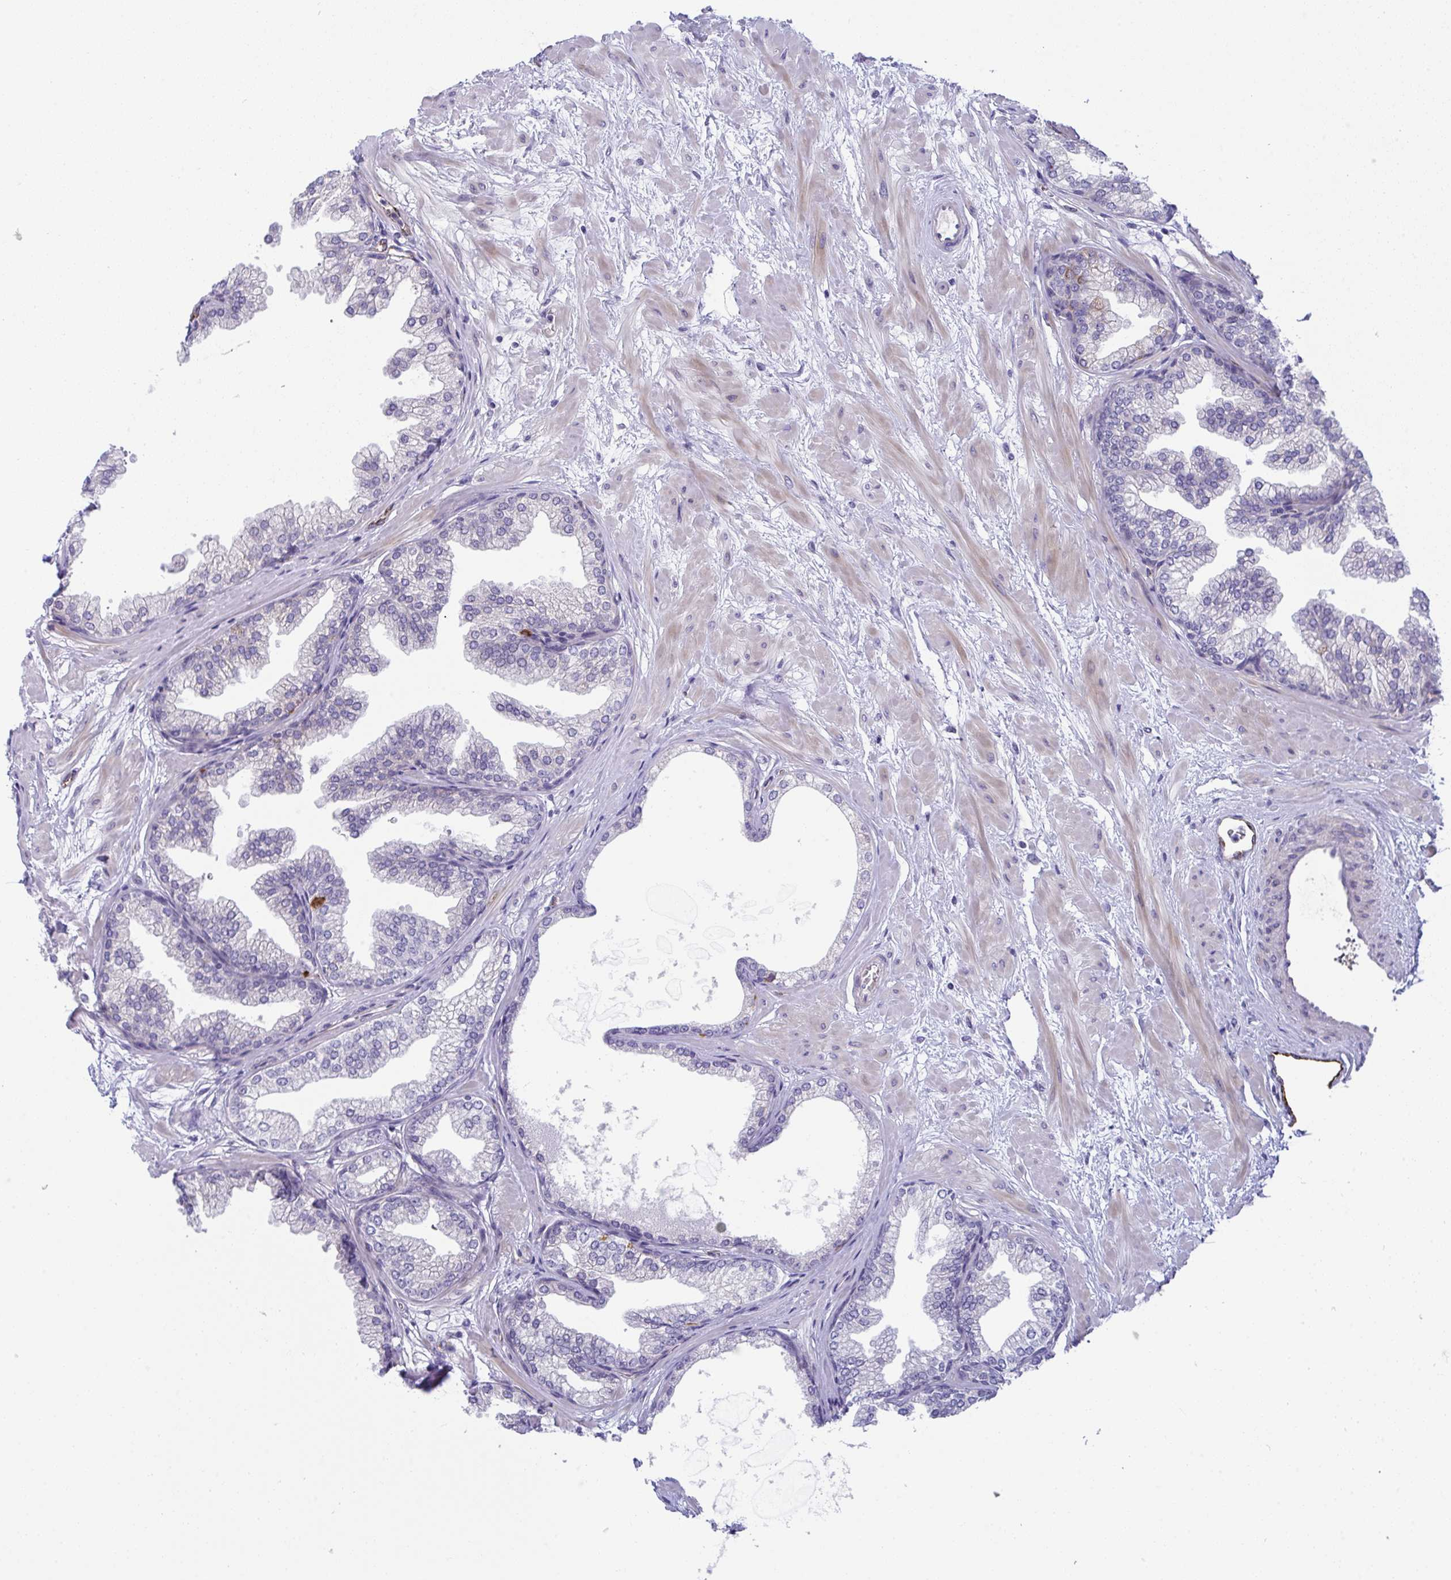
{"staining": {"intensity": "negative", "quantity": "none", "location": "none"}, "tissue": "prostate", "cell_type": "Glandular cells", "image_type": "normal", "snomed": [{"axis": "morphology", "description": "Normal tissue, NOS"}, {"axis": "topography", "description": "Prostate"}], "caption": "Immunohistochemical staining of unremarkable human prostate displays no significant positivity in glandular cells. (Brightfield microscopy of DAB (3,3'-diaminobenzidine) immunohistochemistry at high magnification).", "gene": "TOR1AIP2", "patient": {"sex": "male", "age": 37}}